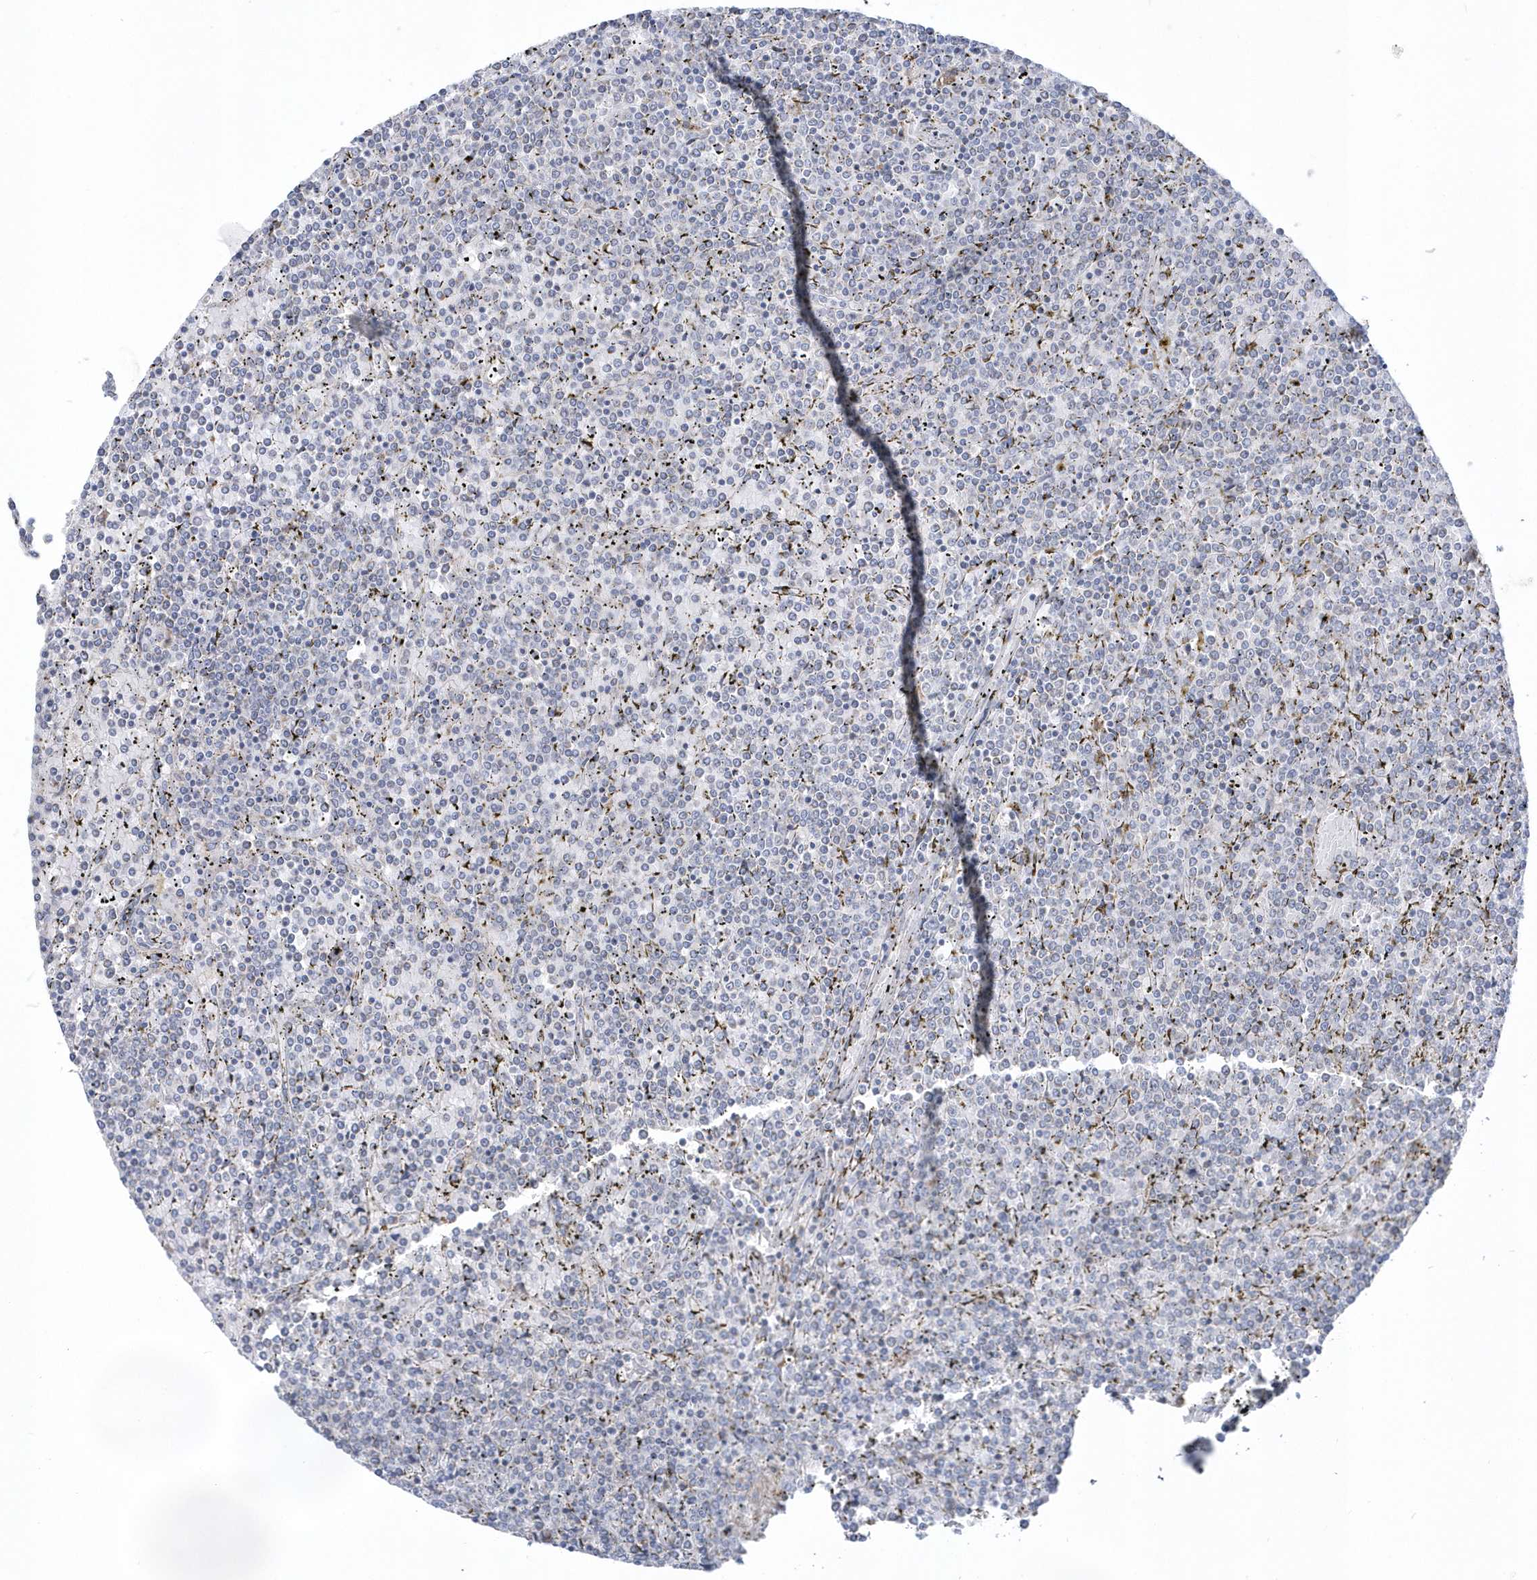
{"staining": {"intensity": "negative", "quantity": "none", "location": "none"}, "tissue": "lymphoma", "cell_type": "Tumor cells", "image_type": "cancer", "snomed": [{"axis": "morphology", "description": "Malignant lymphoma, non-Hodgkin's type, Low grade"}, {"axis": "topography", "description": "Spleen"}], "caption": "Immunohistochemistry of human lymphoma demonstrates no positivity in tumor cells. (IHC, brightfield microscopy, high magnification).", "gene": "PCBD1", "patient": {"sex": "female", "age": 19}}